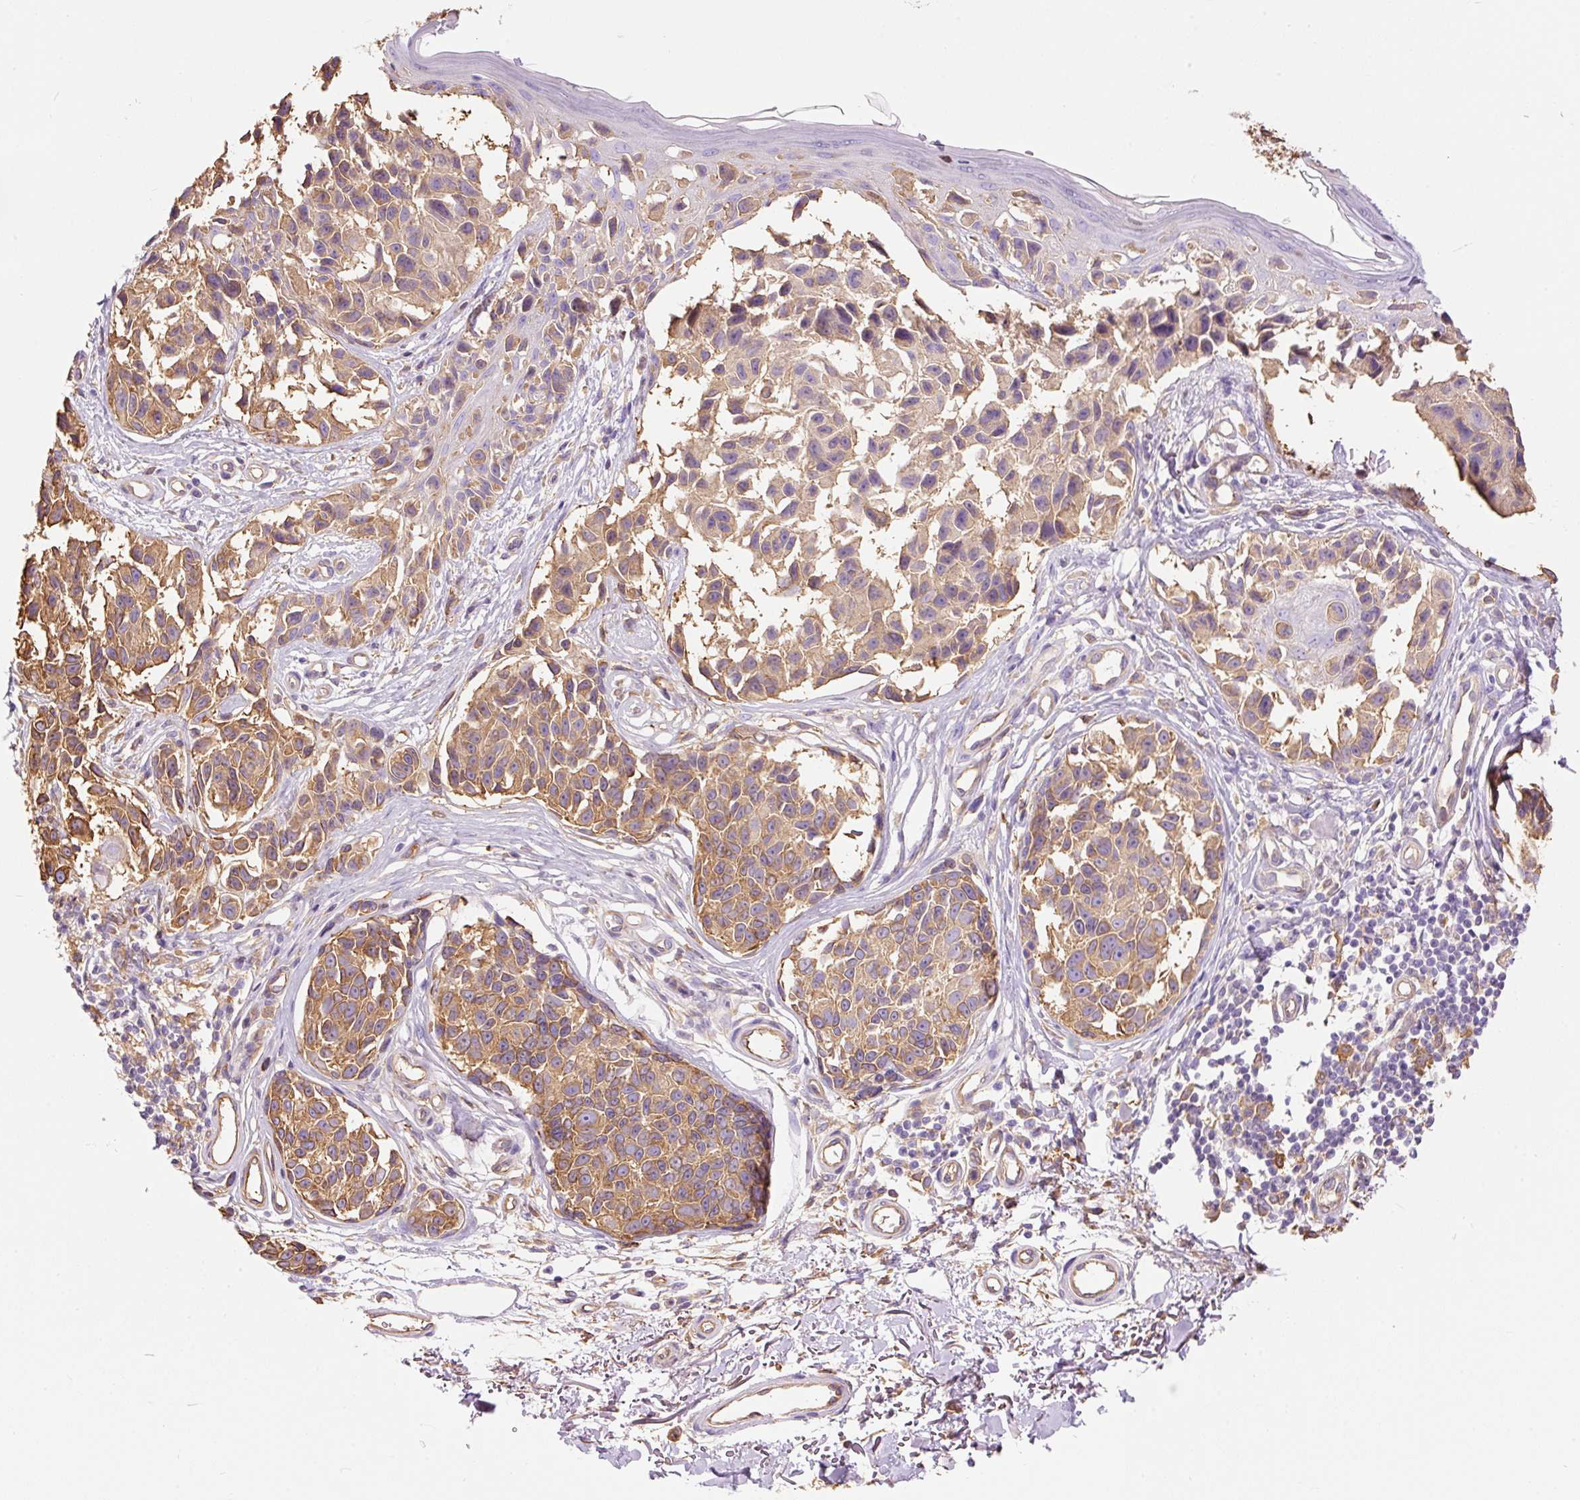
{"staining": {"intensity": "moderate", "quantity": ">75%", "location": "cytoplasmic/membranous"}, "tissue": "melanoma", "cell_type": "Tumor cells", "image_type": "cancer", "snomed": [{"axis": "morphology", "description": "Malignant melanoma, NOS"}, {"axis": "topography", "description": "Skin"}], "caption": "This is a histology image of immunohistochemistry staining of melanoma, which shows moderate expression in the cytoplasmic/membranous of tumor cells.", "gene": "IL10RB", "patient": {"sex": "male", "age": 73}}